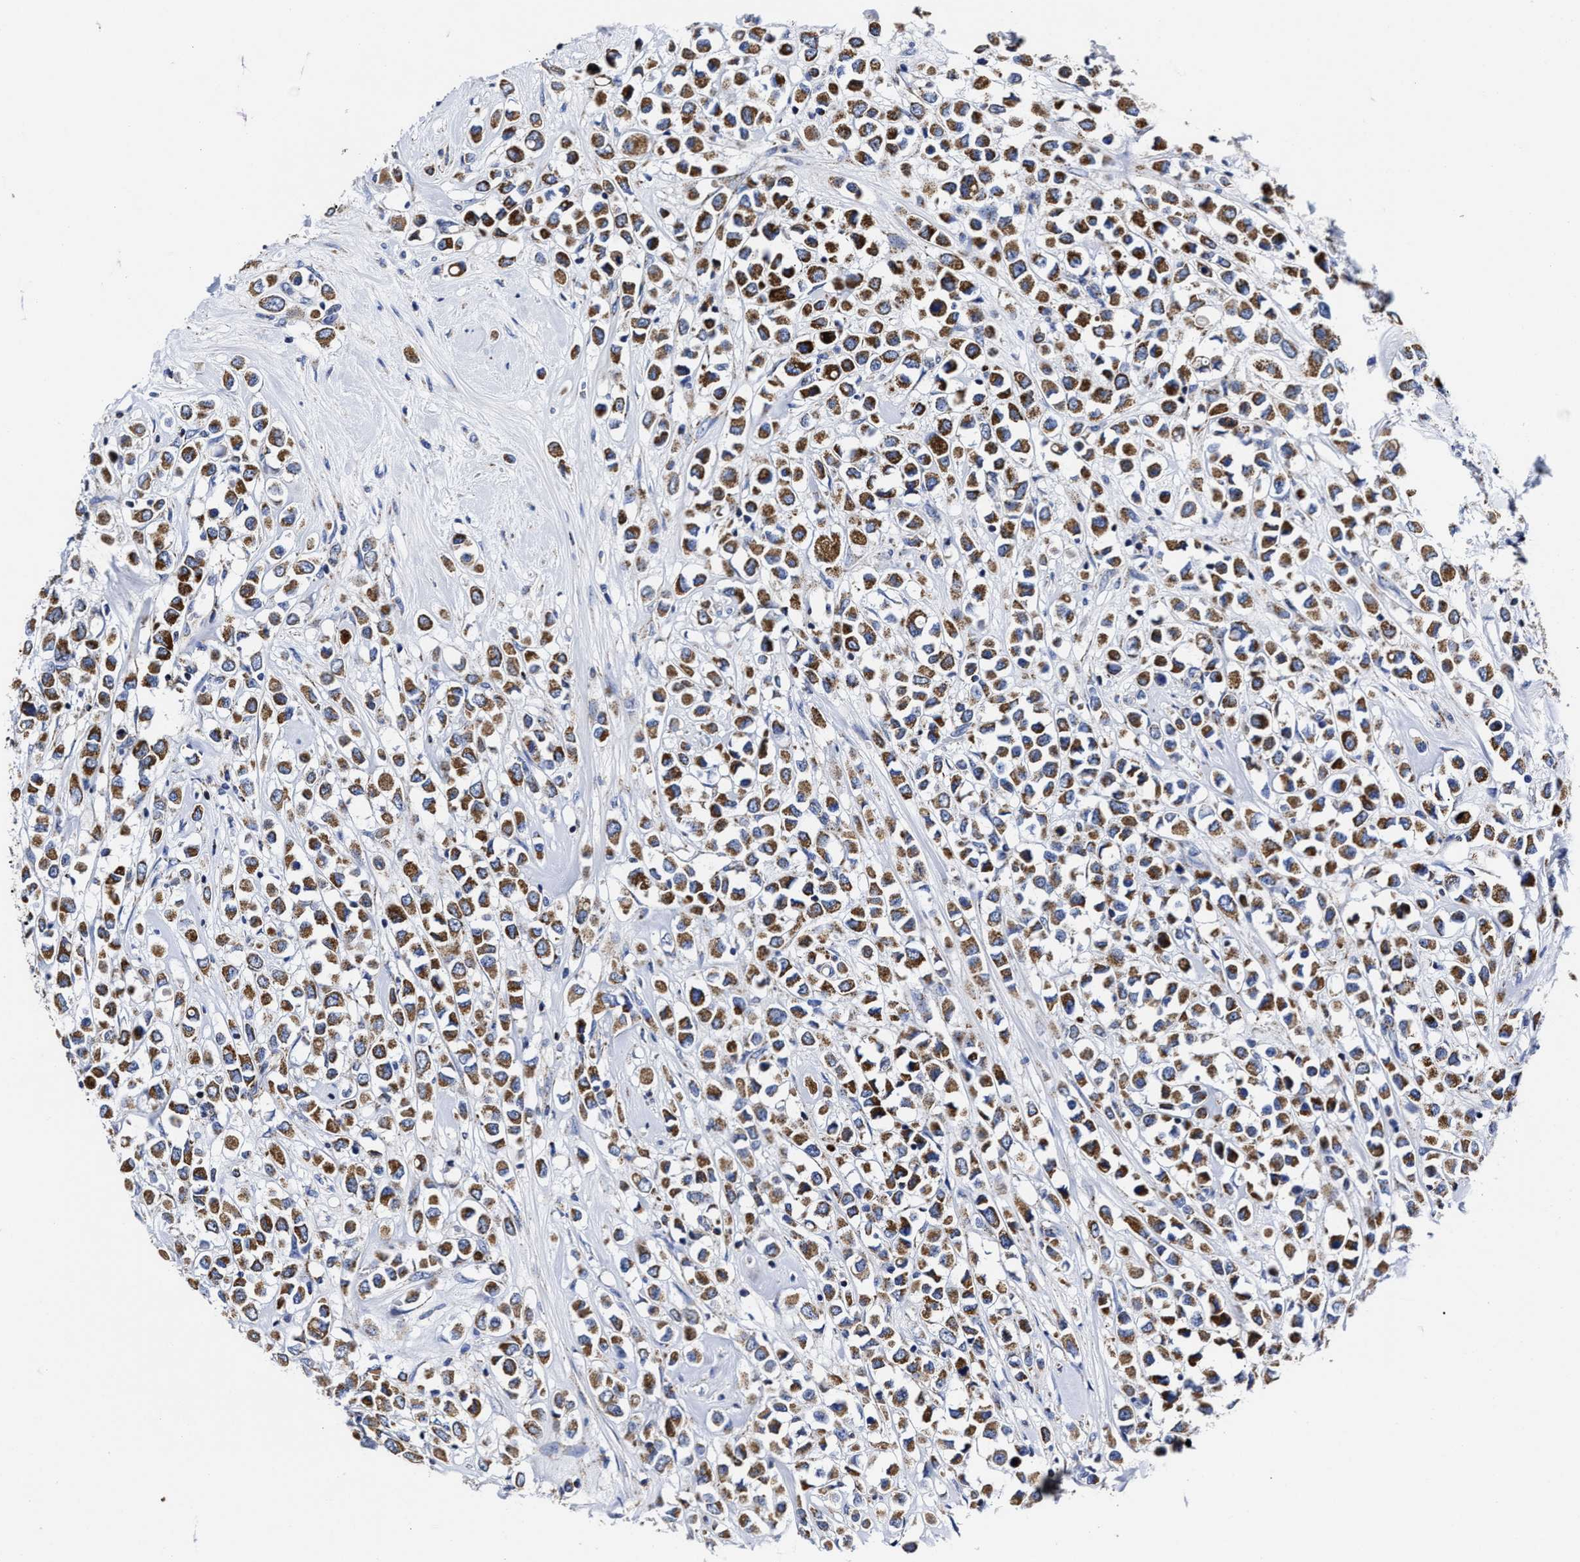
{"staining": {"intensity": "strong", "quantity": ">75%", "location": "cytoplasmic/membranous"}, "tissue": "breast cancer", "cell_type": "Tumor cells", "image_type": "cancer", "snomed": [{"axis": "morphology", "description": "Duct carcinoma"}, {"axis": "topography", "description": "Breast"}], "caption": "A high-resolution micrograph shows IHC staining of invasive ductal carcinoma (breast), which displays strong cytoplasmic/membranous staining in approximately >75% of tumor cells. The protein of interest is shown in brown color, while the nuclei are stained blue.", "gene": "HINT2", "patient": {"sex": "female", "age": 61}}